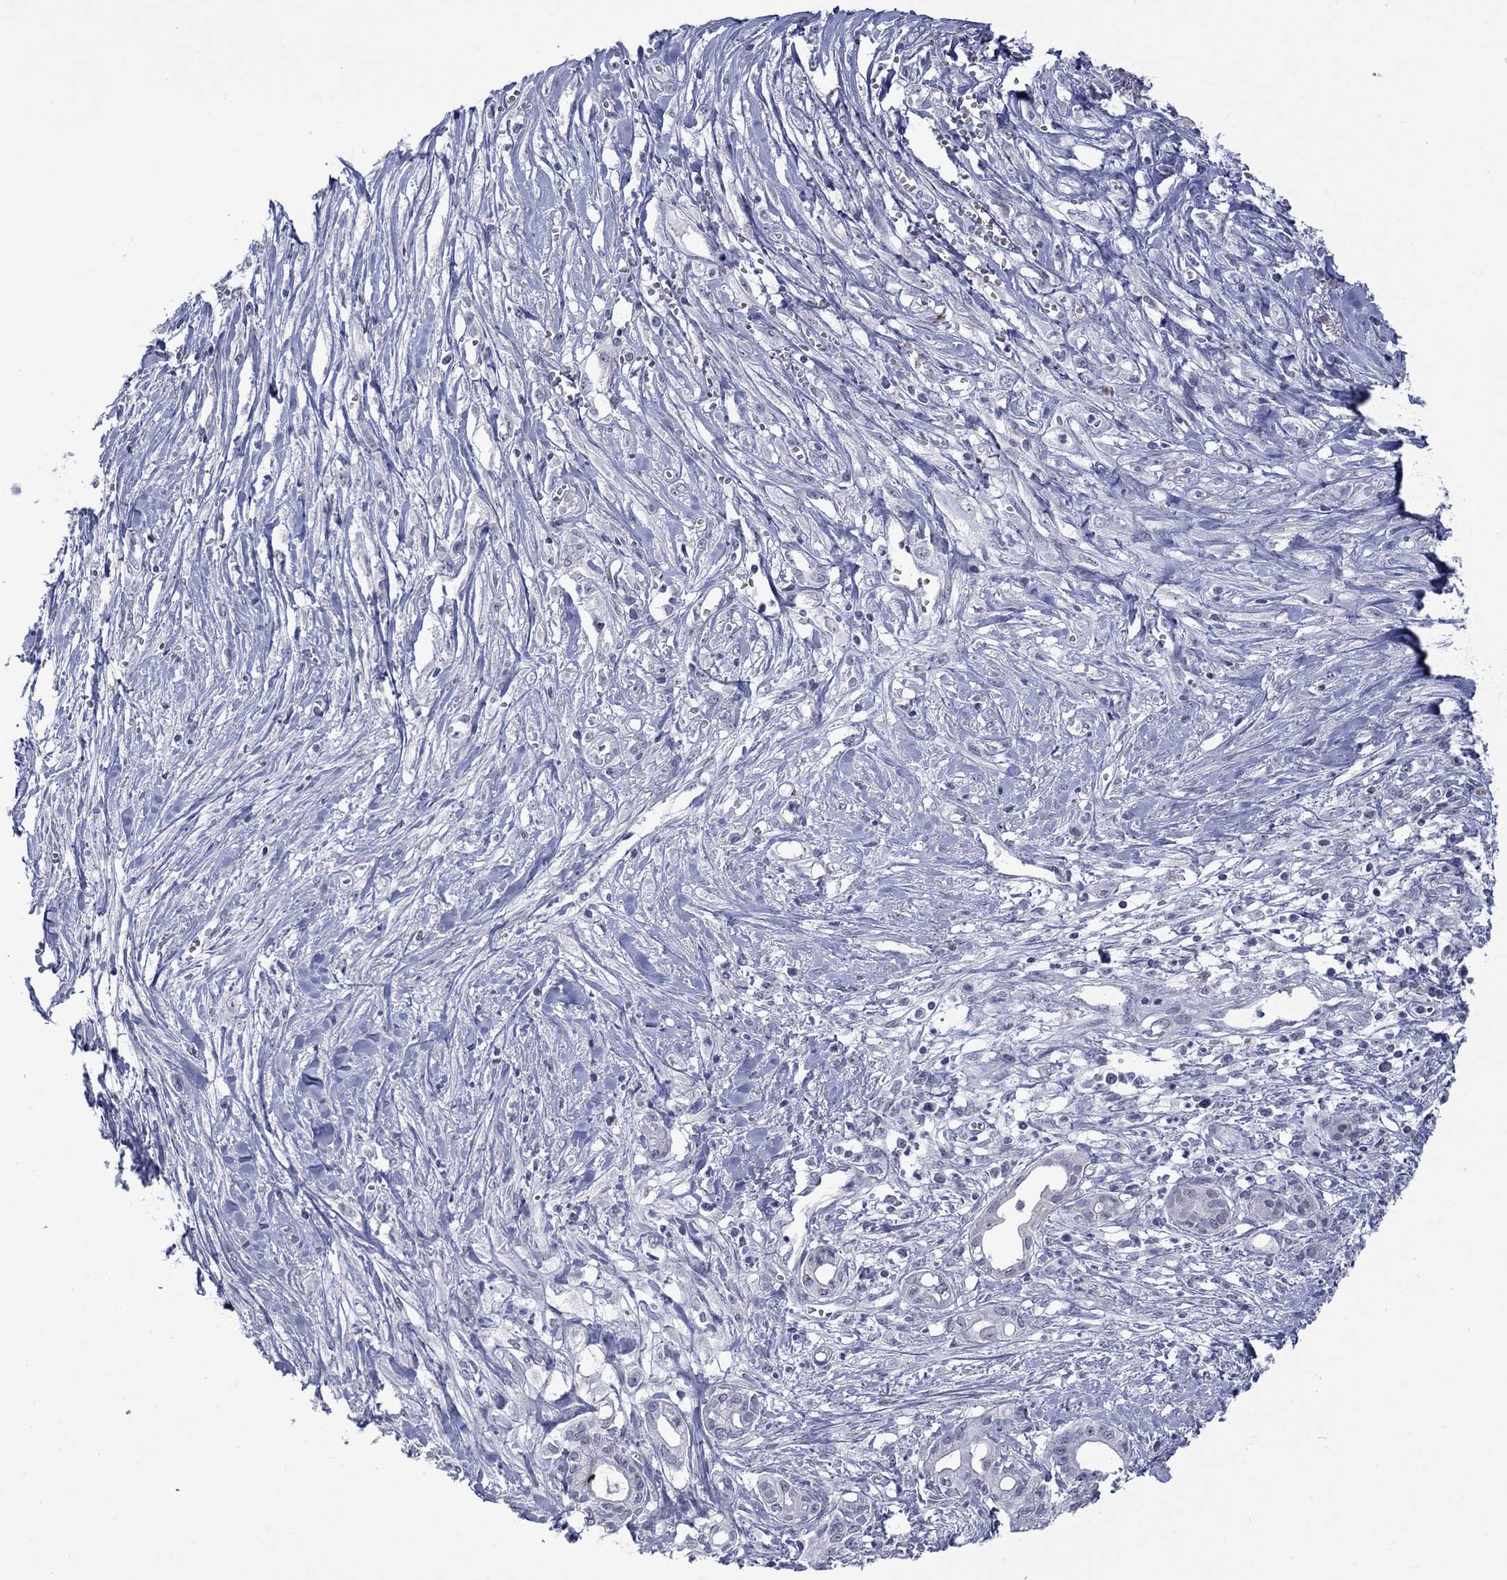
{"staining": {"intensity": "negative", "quantity": "none", "location": "none"}, "tissue": "pancreatic cancer", "cell_type": "Tumor cells", "image_type": "cancer", "snomed": [{"axis": "morphology", "description": "Adenocarcinoma, NOS"}, {"axis": "topography", "description": "Pancreas"}], "caption": "High magnification brightfield microscopy of pancreatic cancer stained with DAB (brown) and counterstained with hematoxylin (blue): tumor cells show no significant expression.", "gene": "NSMF", "patient": {"sex": "male", "age": 71}}